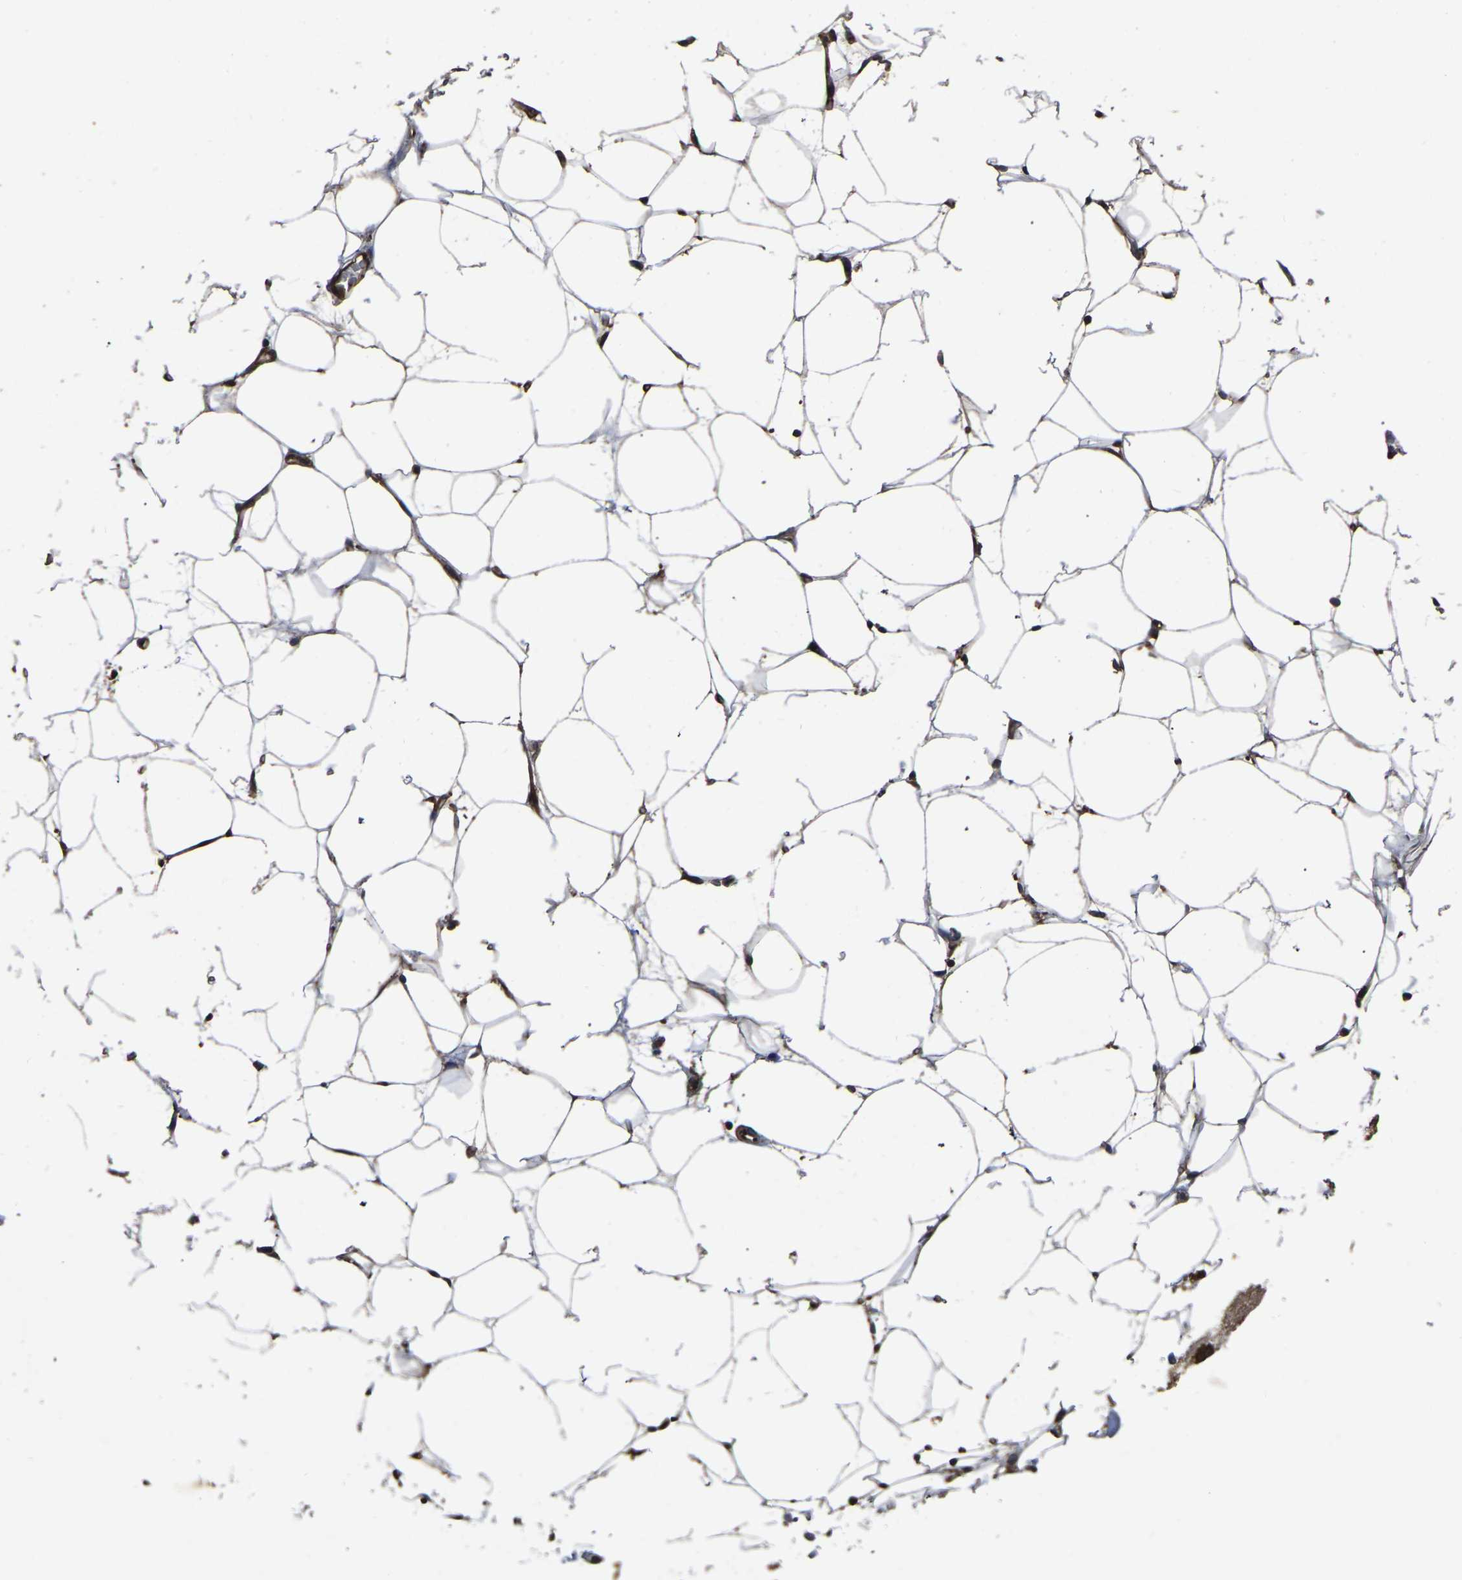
{"staining": {"intensity": "moderate", "quantity": ">75%", "location": "cytoplasmic/membranous"}, "tissue": "adipose tissue", "cell_type": "Adipocytes", "image_type": "normal", "snomed": [{"axis": "morphology", "description": "Normal tissue, NOS"}, {"axis": "topography", "description": "Breast"}, {"axis": "topography", "description": "Soft tissue"}], "caption": "Adipose tissue stained with immunohistochemistry (IHC) shows moderate cytoplasmic/membranous expression in about >75% of adipocytes. (DAB IHC, brown staining for protein, blue staining for nuclei).", "gene": "CRYZL1", "patient": {"sex": "female", "age": 75}}